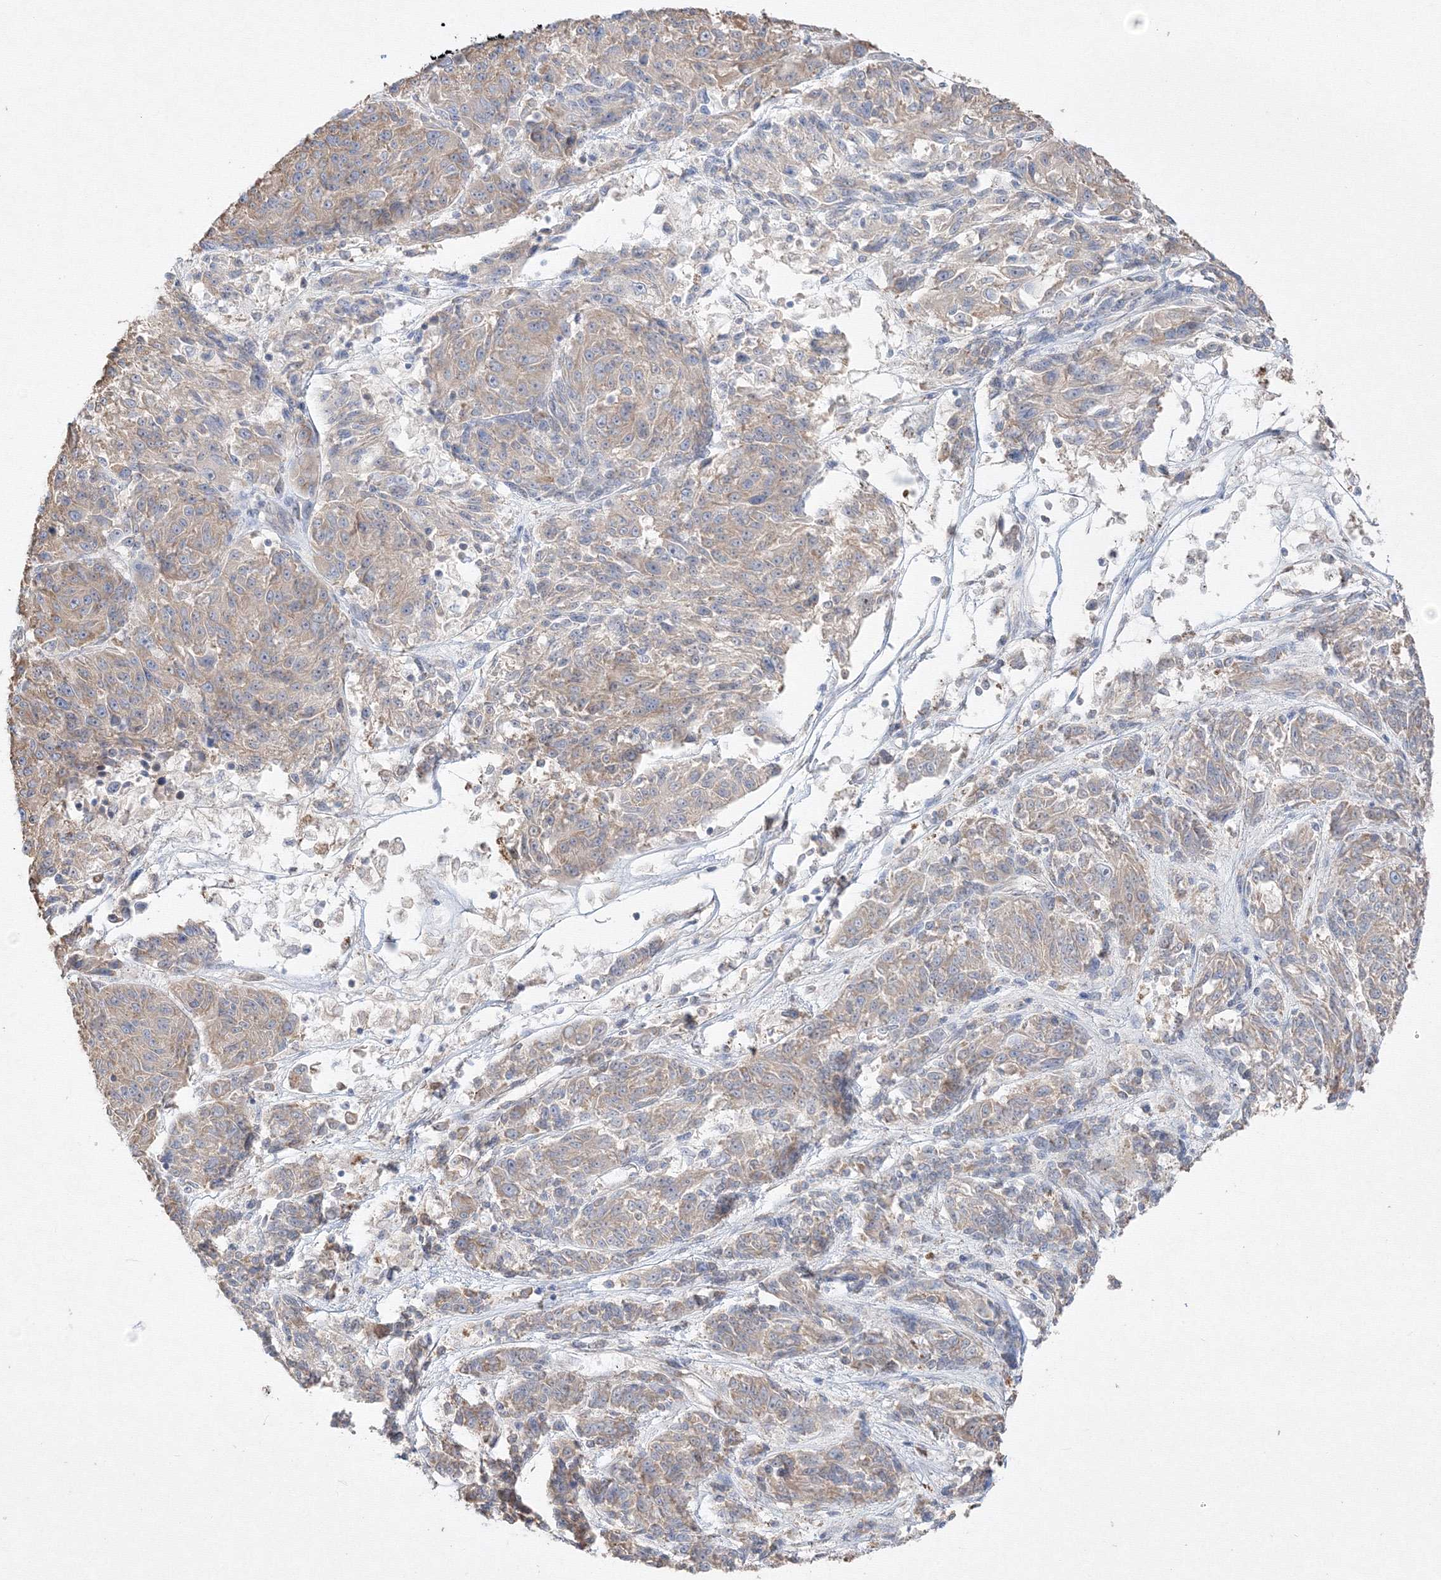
{"staining": {"intensity": "weak", "quantity": "25%-75%", "location": "cytoplasmic/membranous"}, "tissue": "melanoma", "cell_type": "Tumor cells", "image_type": "cancer", "snomed": [{"axis": "morphology", "description": "Malignant melanoma, NOS"}, {"axis": "topography", "description": "Skin"}], "caption": "Immunohistochemistry (IHC) of human malignant melanoma shows low levels of weak cytoplasmic/membranous expression in about 25%-75% of tumor cells.", "gene": "FBXL8", "patient": {"sex": "male", "age": 53}}